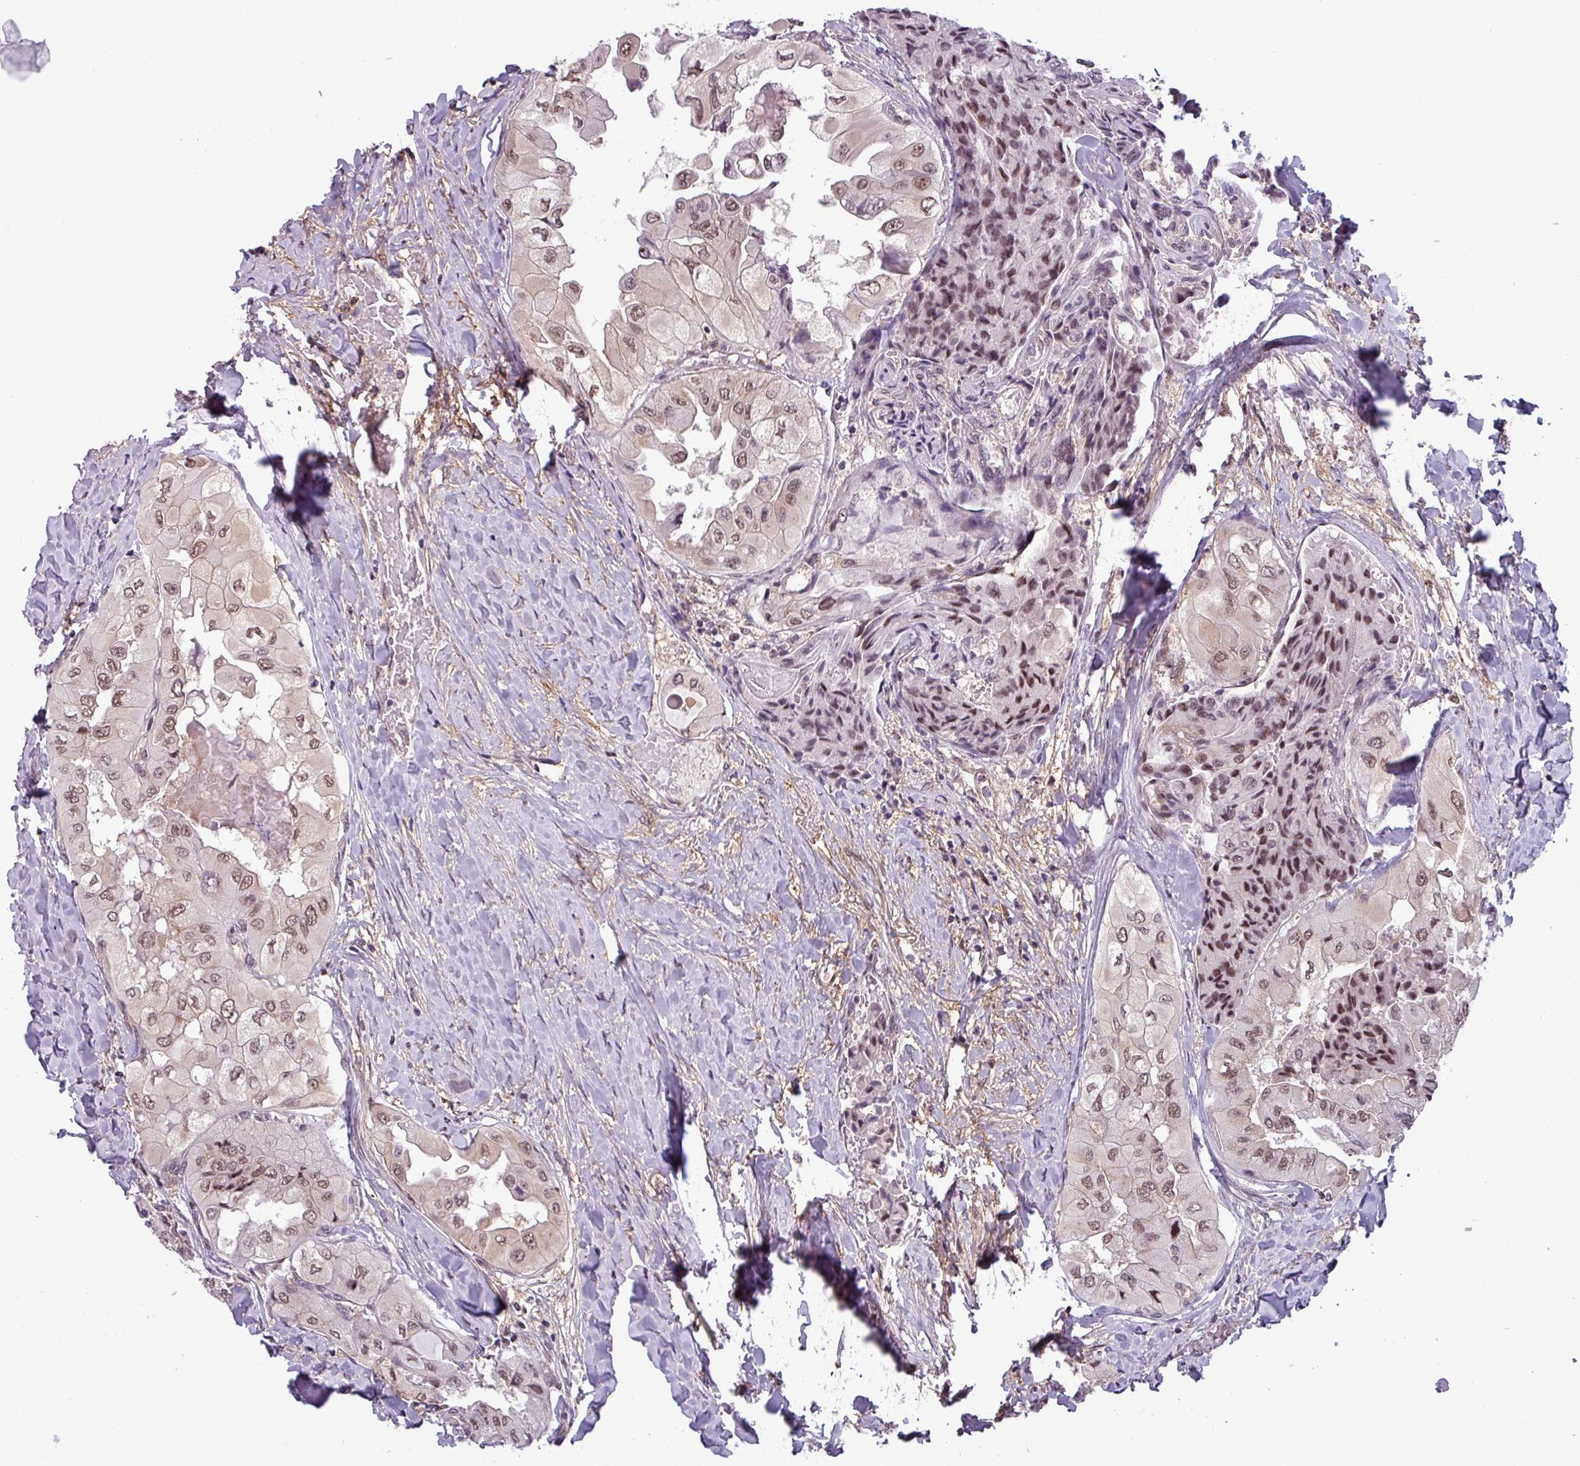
{"staining": {"intensity": "moderate", "quantity": ">75%", "location": "nuclear"}, "tissue": "thyroid cancer", "cell_type": "Tumor cells", "image_type": "cancer", "snomed": [{"axis": "morphology", "description": "Normal tissue, NOS"}, {"axis": "morphology", "description": "Papillary adenocarcinoma, NOS"}, {"axis": "topography", "description": "Thyroid gland"}], "caption": "This micrograph displays IHC staining of papillary adenocarcinoma (thyroid), with medium moderate nuclear positivity in about >75% of tumor cells.", "gene": "NPFFR1", "patient": {"sex": "female", "age": 59}}